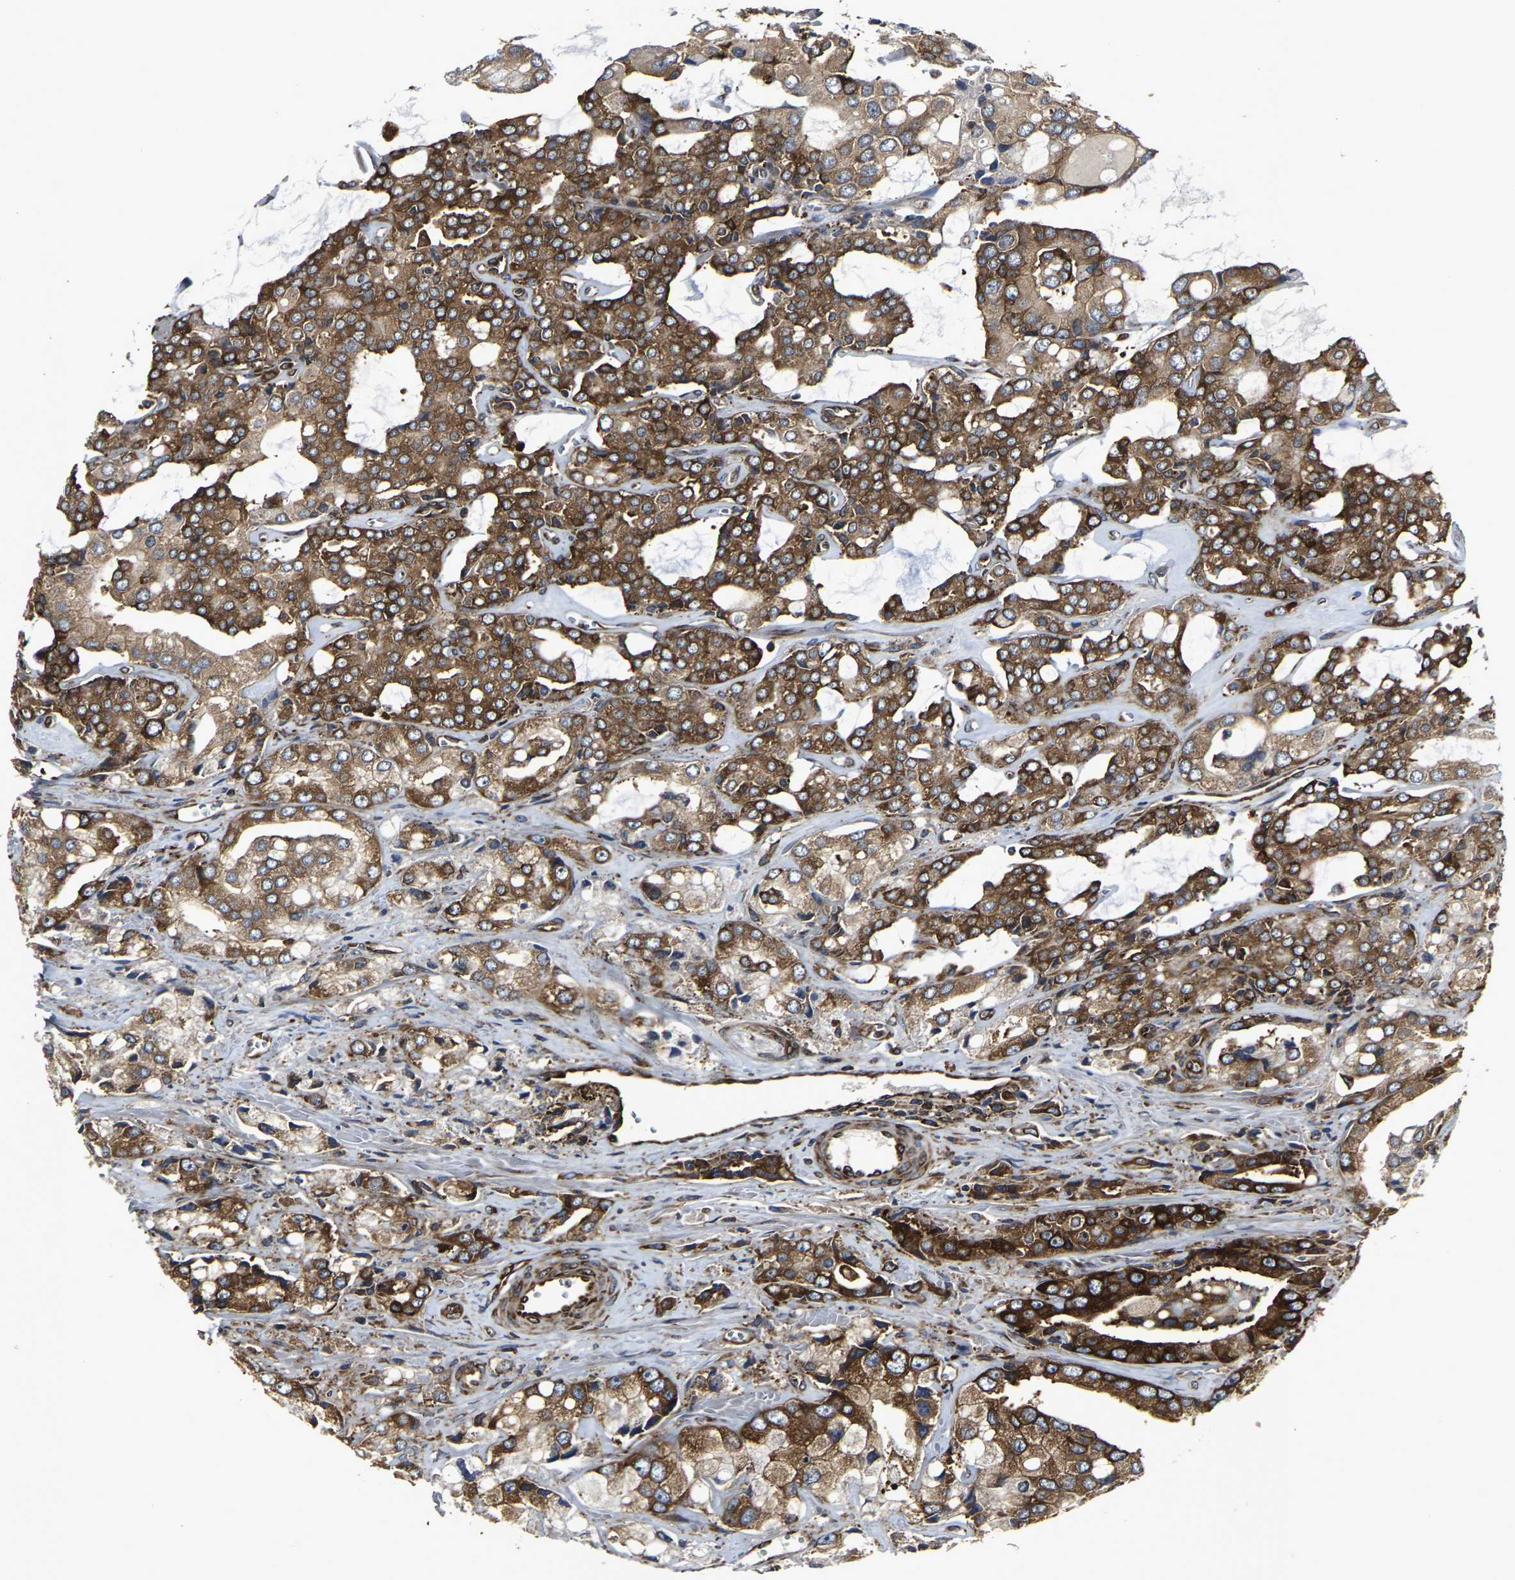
{"staining": {"intensity": "strong", "quantity": ">75%", "location": "cytoplasmic/membranous"}, "tissue": "prostate cancer", "cell_type": "Tumor cells", "image_type": "cancer", "snomed": [{"axis": "morphology", "description": "Adenocarcinoma, High grade"}, {"axis": "topography", "description": "Prostate"}], "caption": "This photomicrograph shows prostate cancer stained with IHC to label a protein in brown. The cytoplasmic/membranous of tumor cells show strong positivity for the protein. Nuclei are counter-stained blue.", "gene": "MARCHF2", "patient": {"sex": "male", "age": 67}}